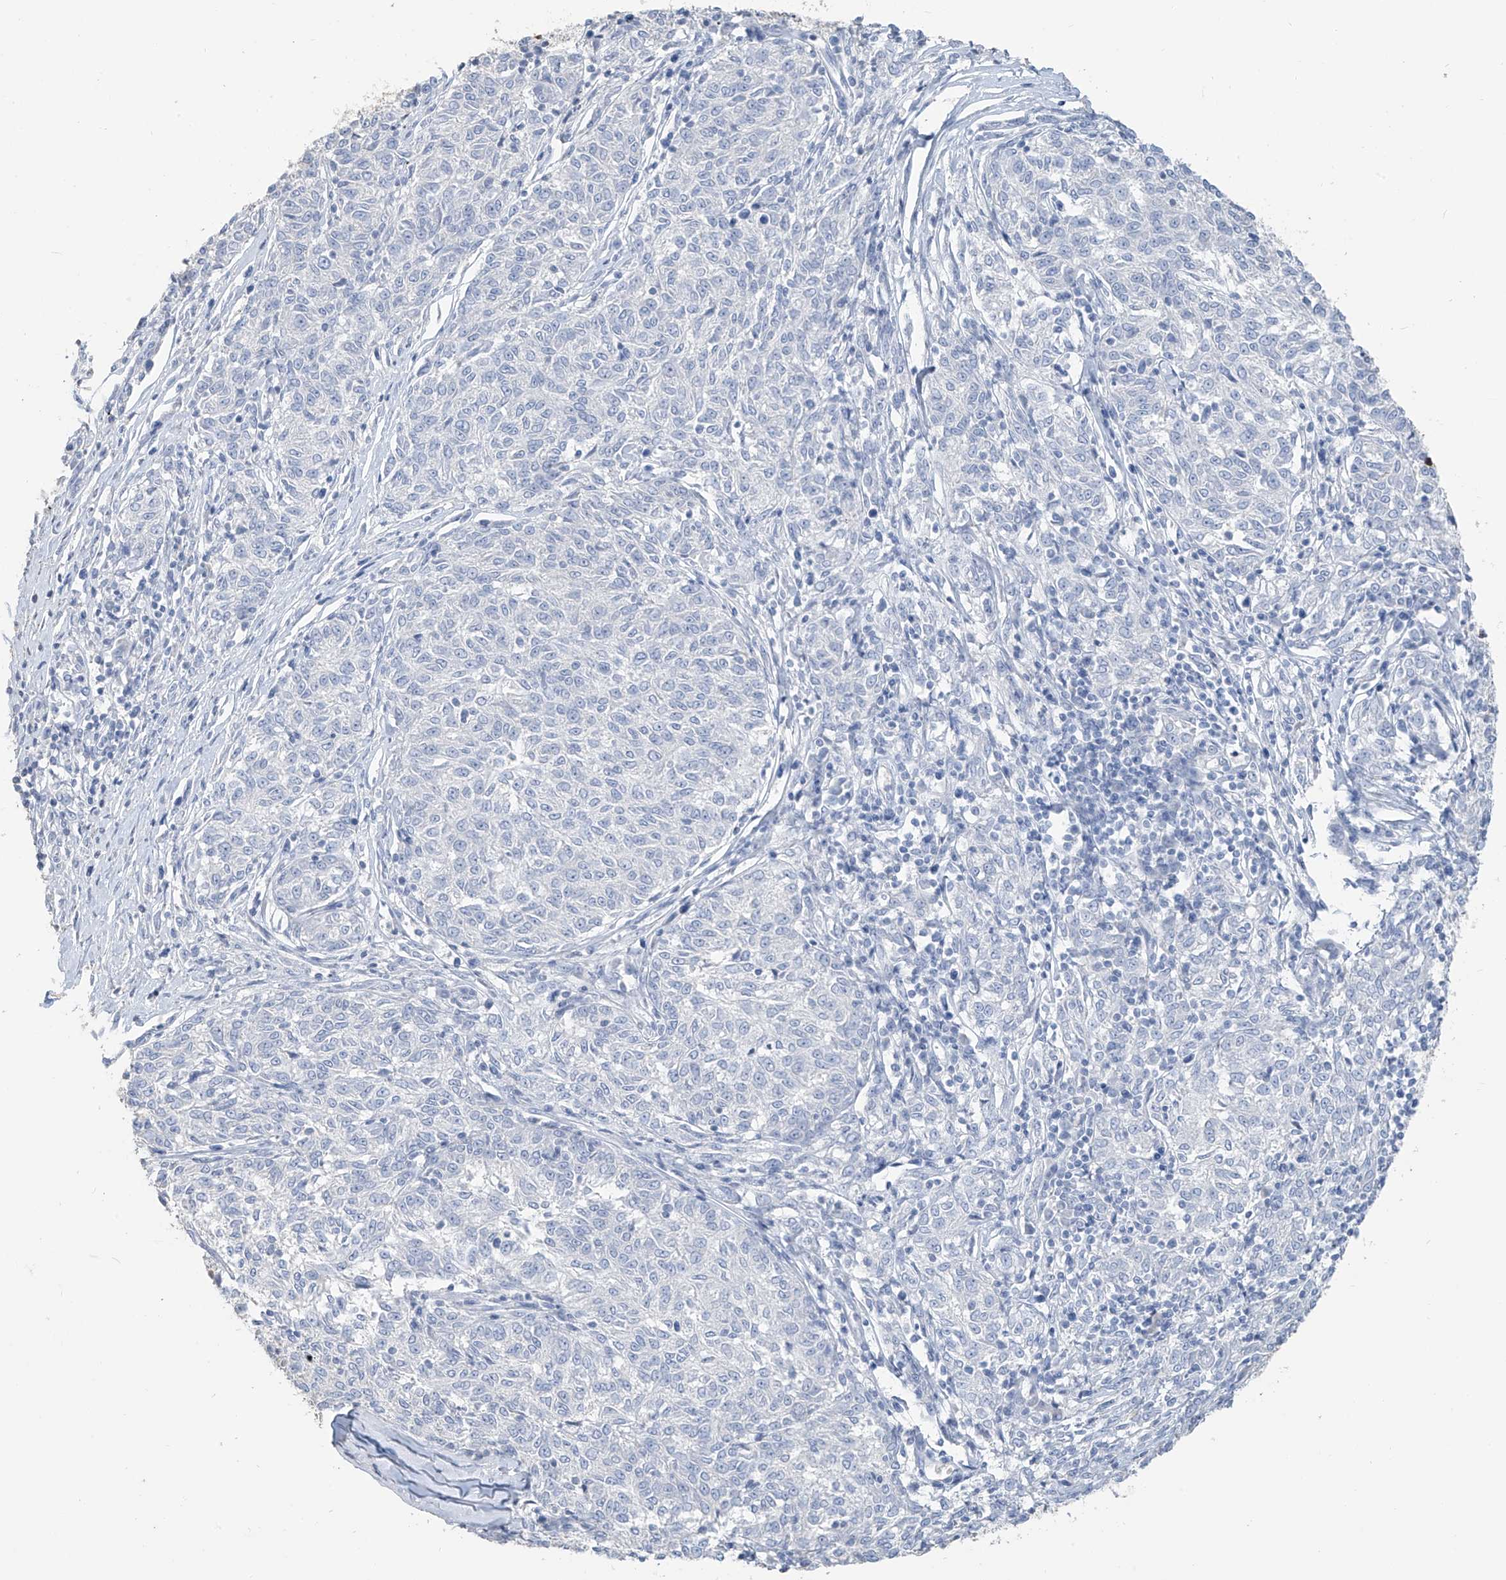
{"staining": {"intensity": "negative", "quantity": "none", "location": "none"}, "tissue": "melanoma", "cell_type": "Tumor cells", "image_type": "cancer", "snomed": [{"axis": "morphology", "description": "Malignant melanoma, NOS"}, {"axis": "topography", "description": "Skin"}], "caption": "The image reveals no significant positivity in tumor cells of malignant melanoma. (Immunohistochemistry (ihc), brightfield microscopy, high magnification).", "gene": "PAFAH1B3", "patient": {"sex": "female", "age": 72}}